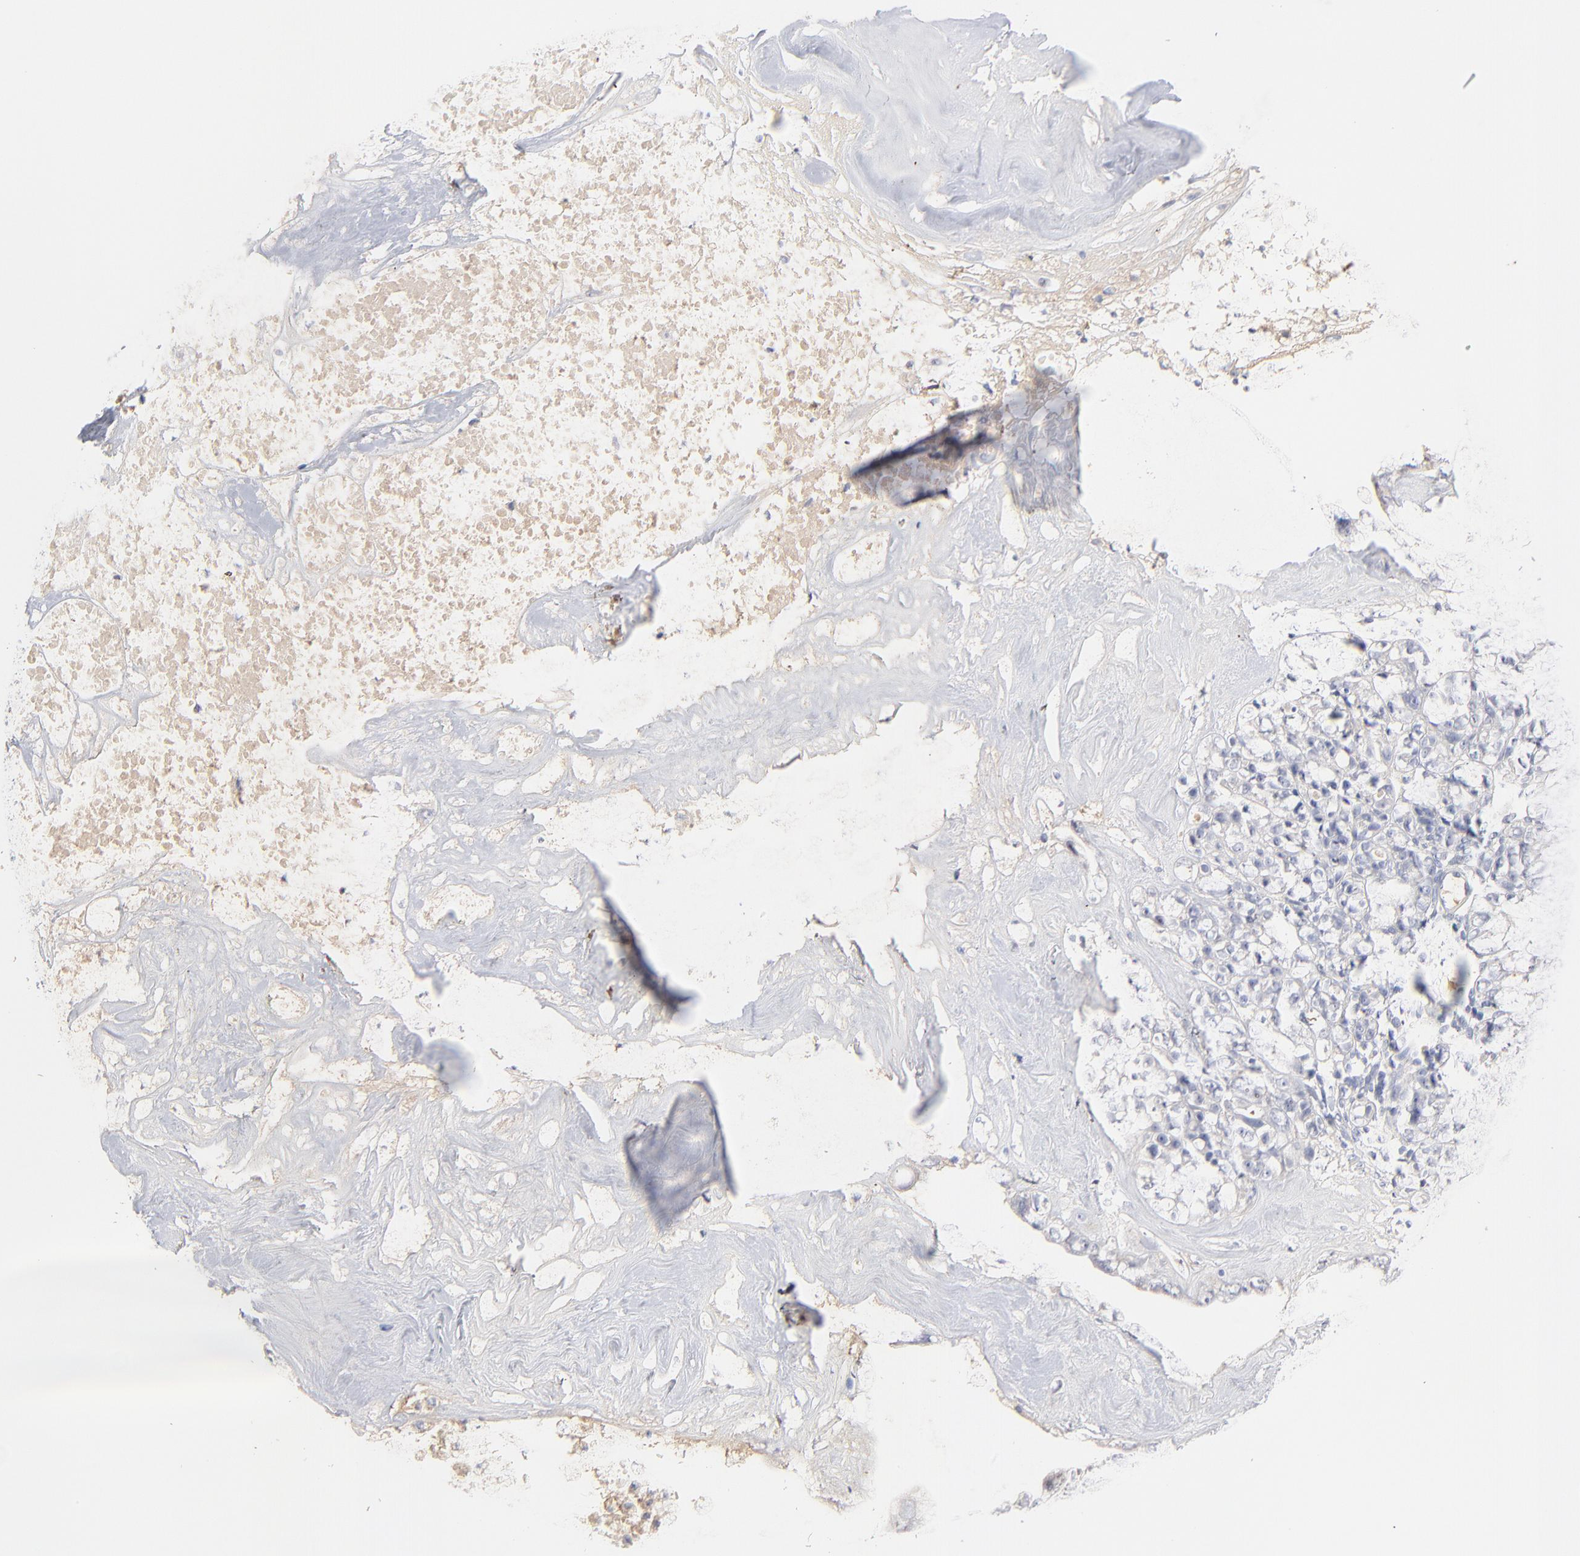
{"staining": {"intensity": "negative", "quantity": "none", "location": "none"}, "tissue": "ovarian cancer", "cell_type": "Tumor cells", "image_type": "cancer", "snomed": [{"axis": "morphology", "description": "Cystadenocarcinoma, serous, NOS"}, {"axis": "topography", "description": "Ovary"}], "caption": "This is a micrograph of immunohistochemistry staining of ovarian cancer, which shows no positivity in tumor cells. (DAB immunohistochemistry (IHC) with hematoxylin counter stain).", "gene": "F12", "patient": {"sex": "female", "age": 66}}